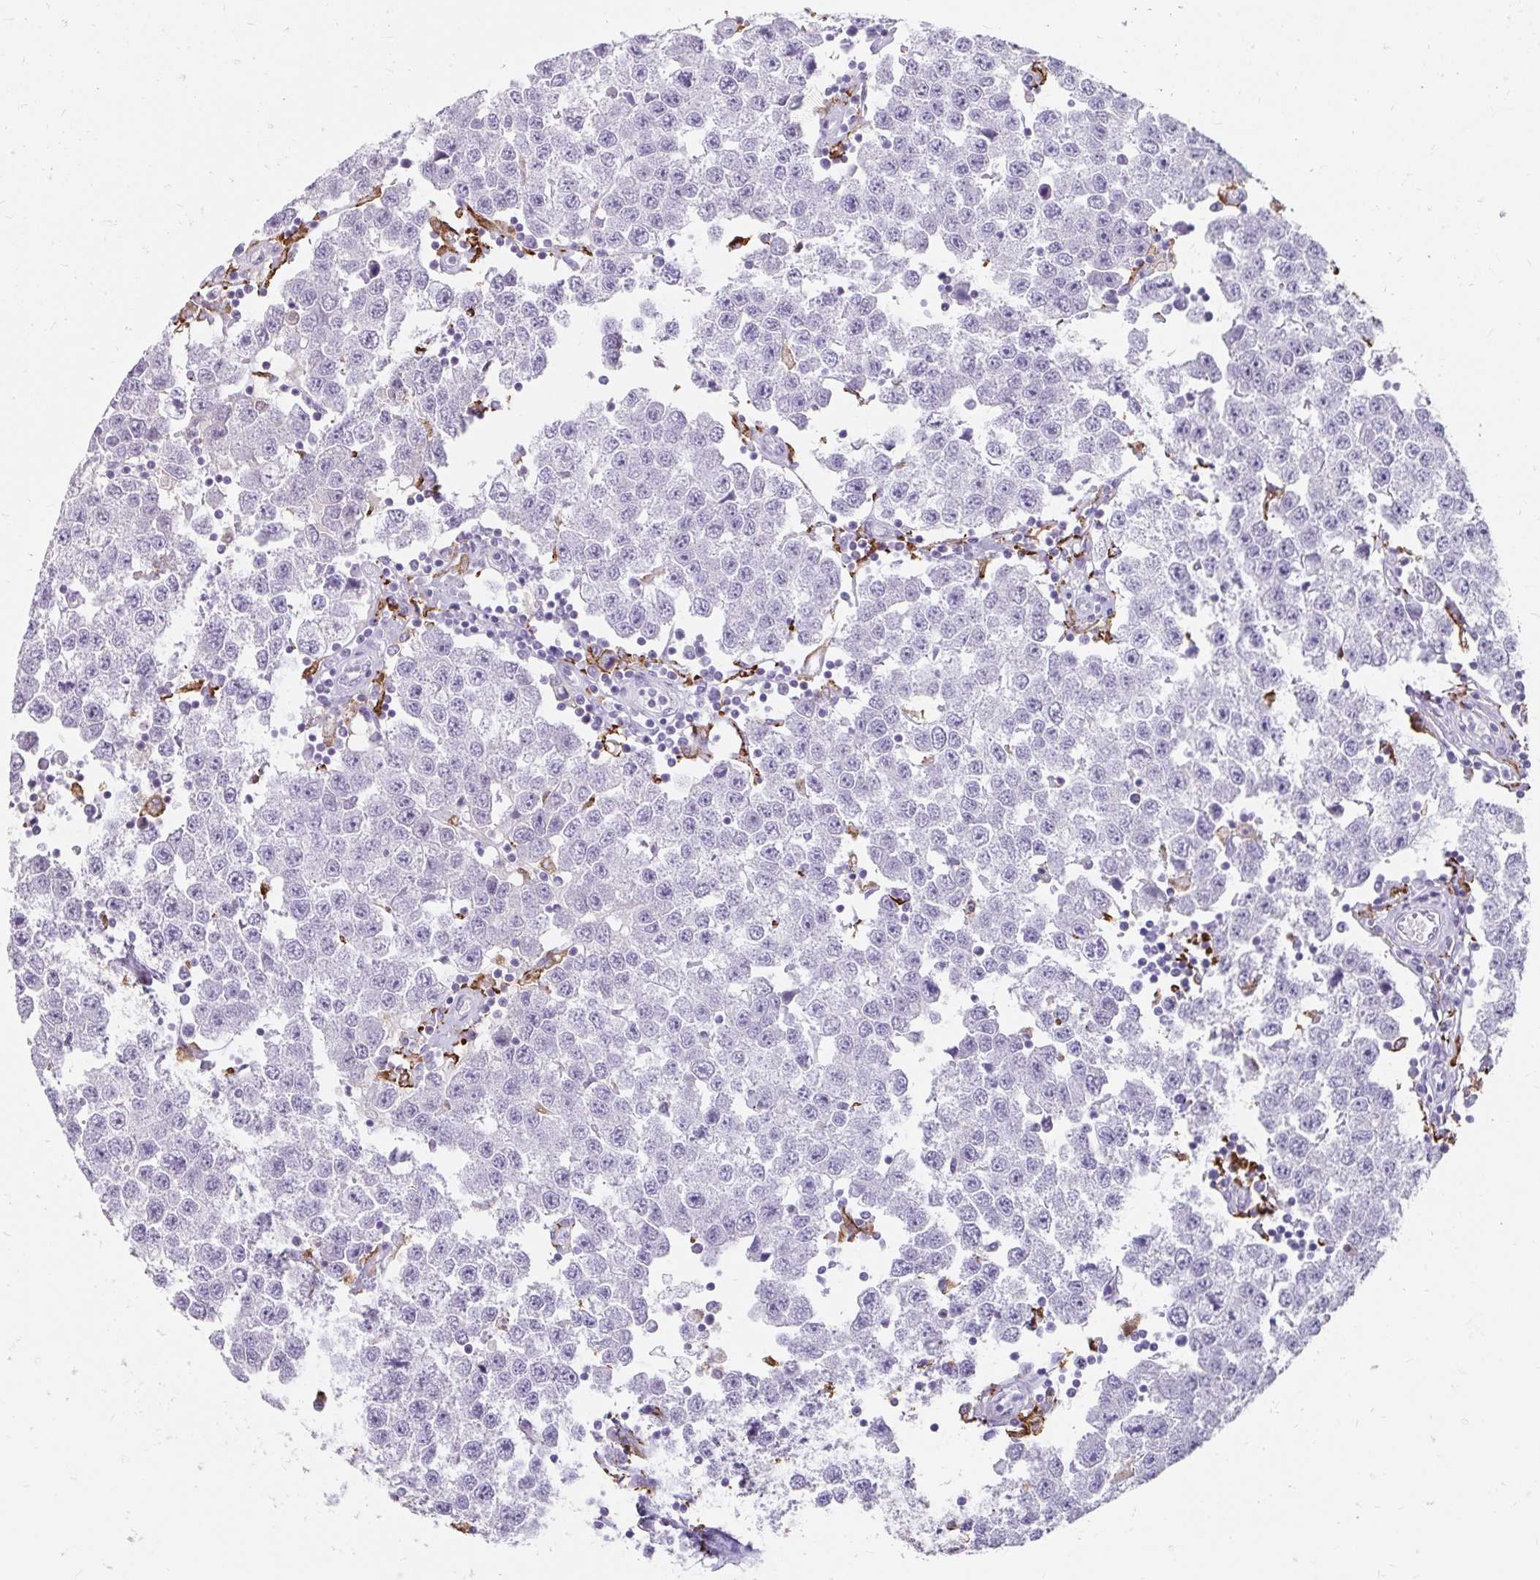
{"staining": {"intensity": "negative", "quantity": "none", "location": "none"}, "tissue": "testis cancer", "cell_type": "Tumor cells", "image_type": "cancer", "snomed": [{"axis": "morphology", "description": "Seminoma, NOS"}, {"axis": "topography", "description": "Testis"}], "caption": "Immunohistochemistry (IHC) histopathology image of neoplastic tissue: seminoma (testis) stained with DAB shows no significant protein staining in tumor cells.", "gene": "CD163", "patient": {"sex": "male", "age": 34}}